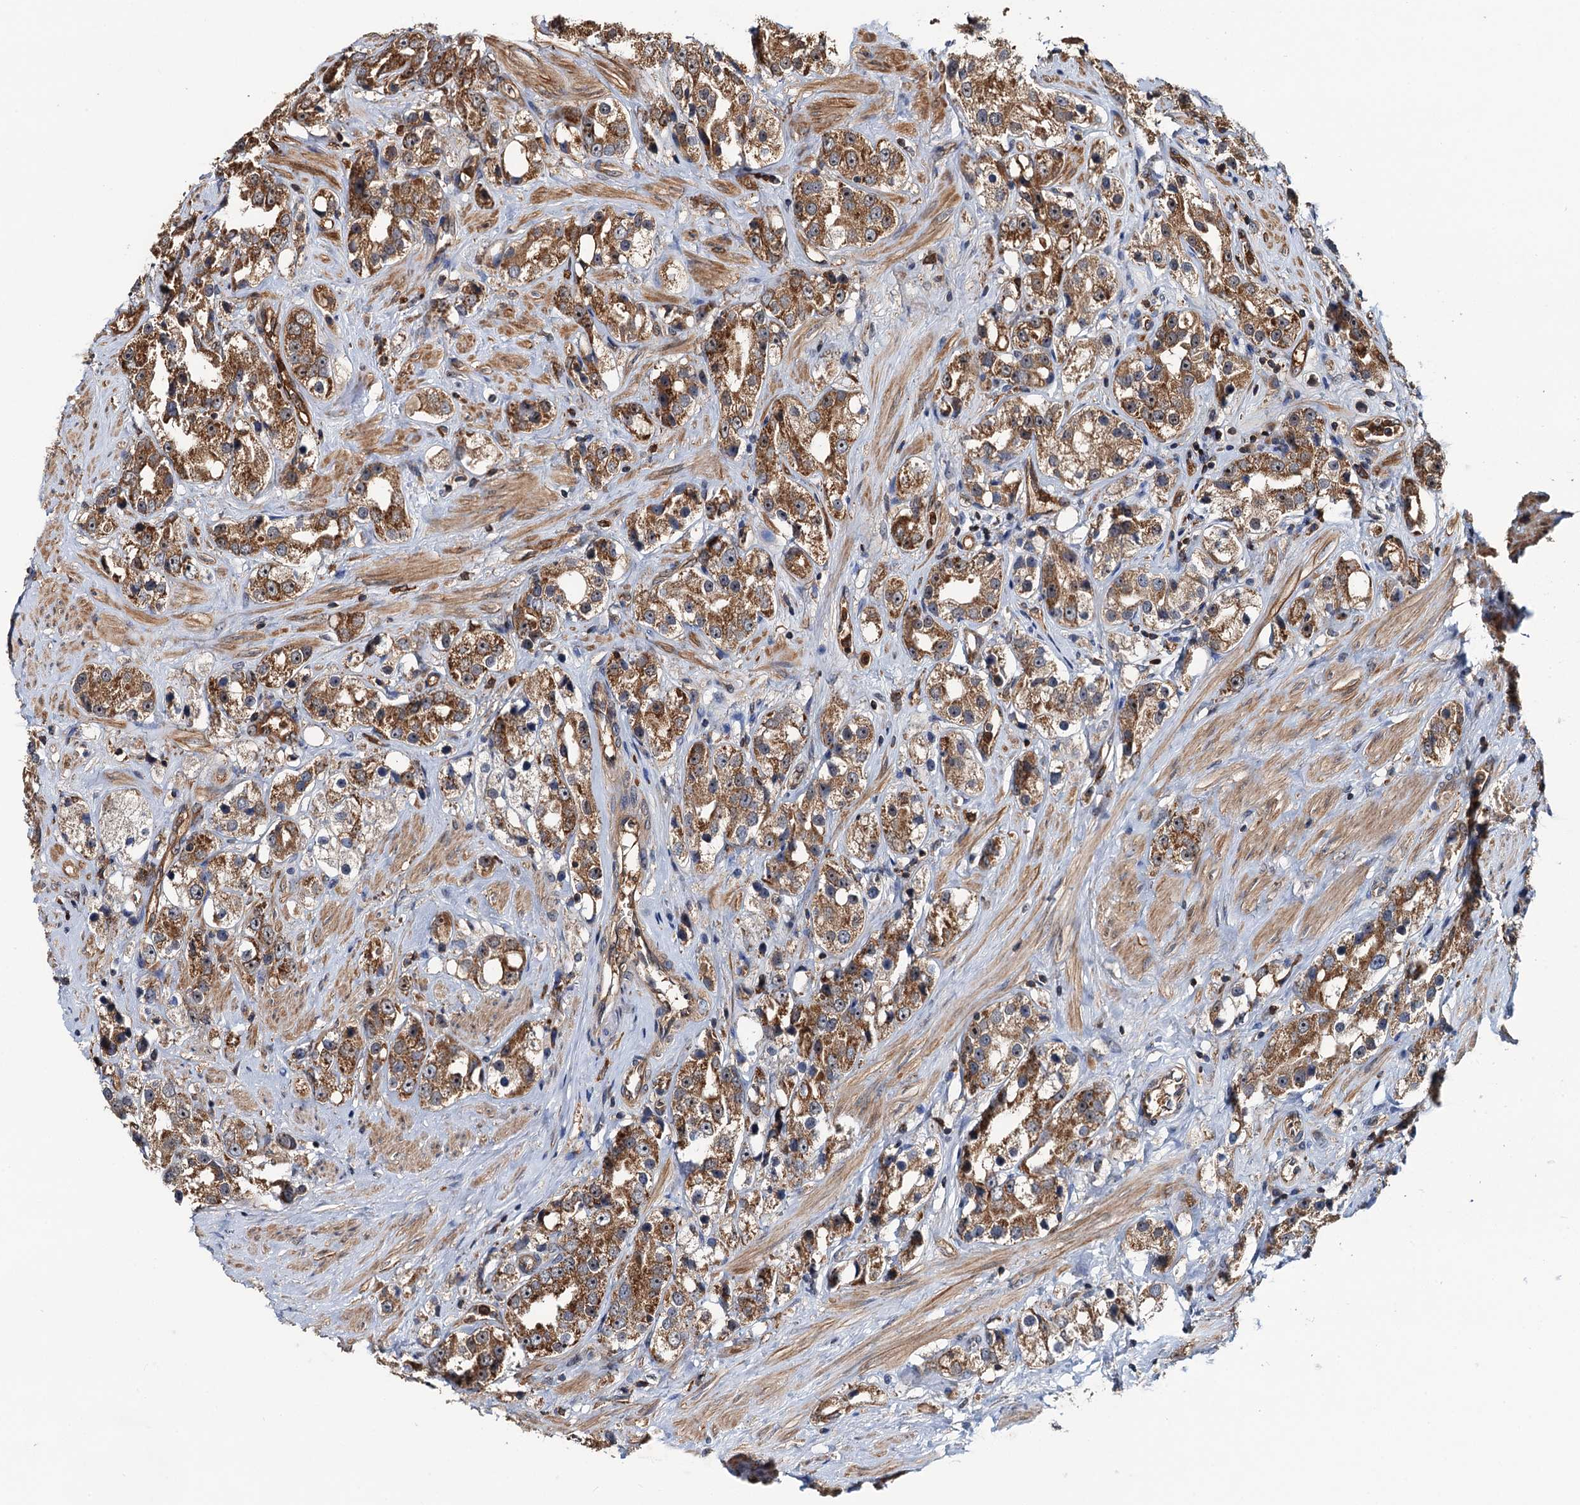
{"staining": {"intensity": "moderate", "quantity": ">75%", "location": "cytoplasmic/membranous"}, "tissue": "prostate cancer", "cell_type": "Tumor cells", "image_type": "cancer", "snomed": [{"axis": "morphology", "description": "Adenocarcinoma, NOS"}, {"axis": "topography", "description": "Prostate"}], "caption": "Brown immunohistochemical staining in adenocarcinoma (prostate) demonstrates moderate cytoplasmic/membranous staining in approximately >75% of tumor cells.", "gene": "USP6NL", "patient": {"sex": "male", "age": 79}}